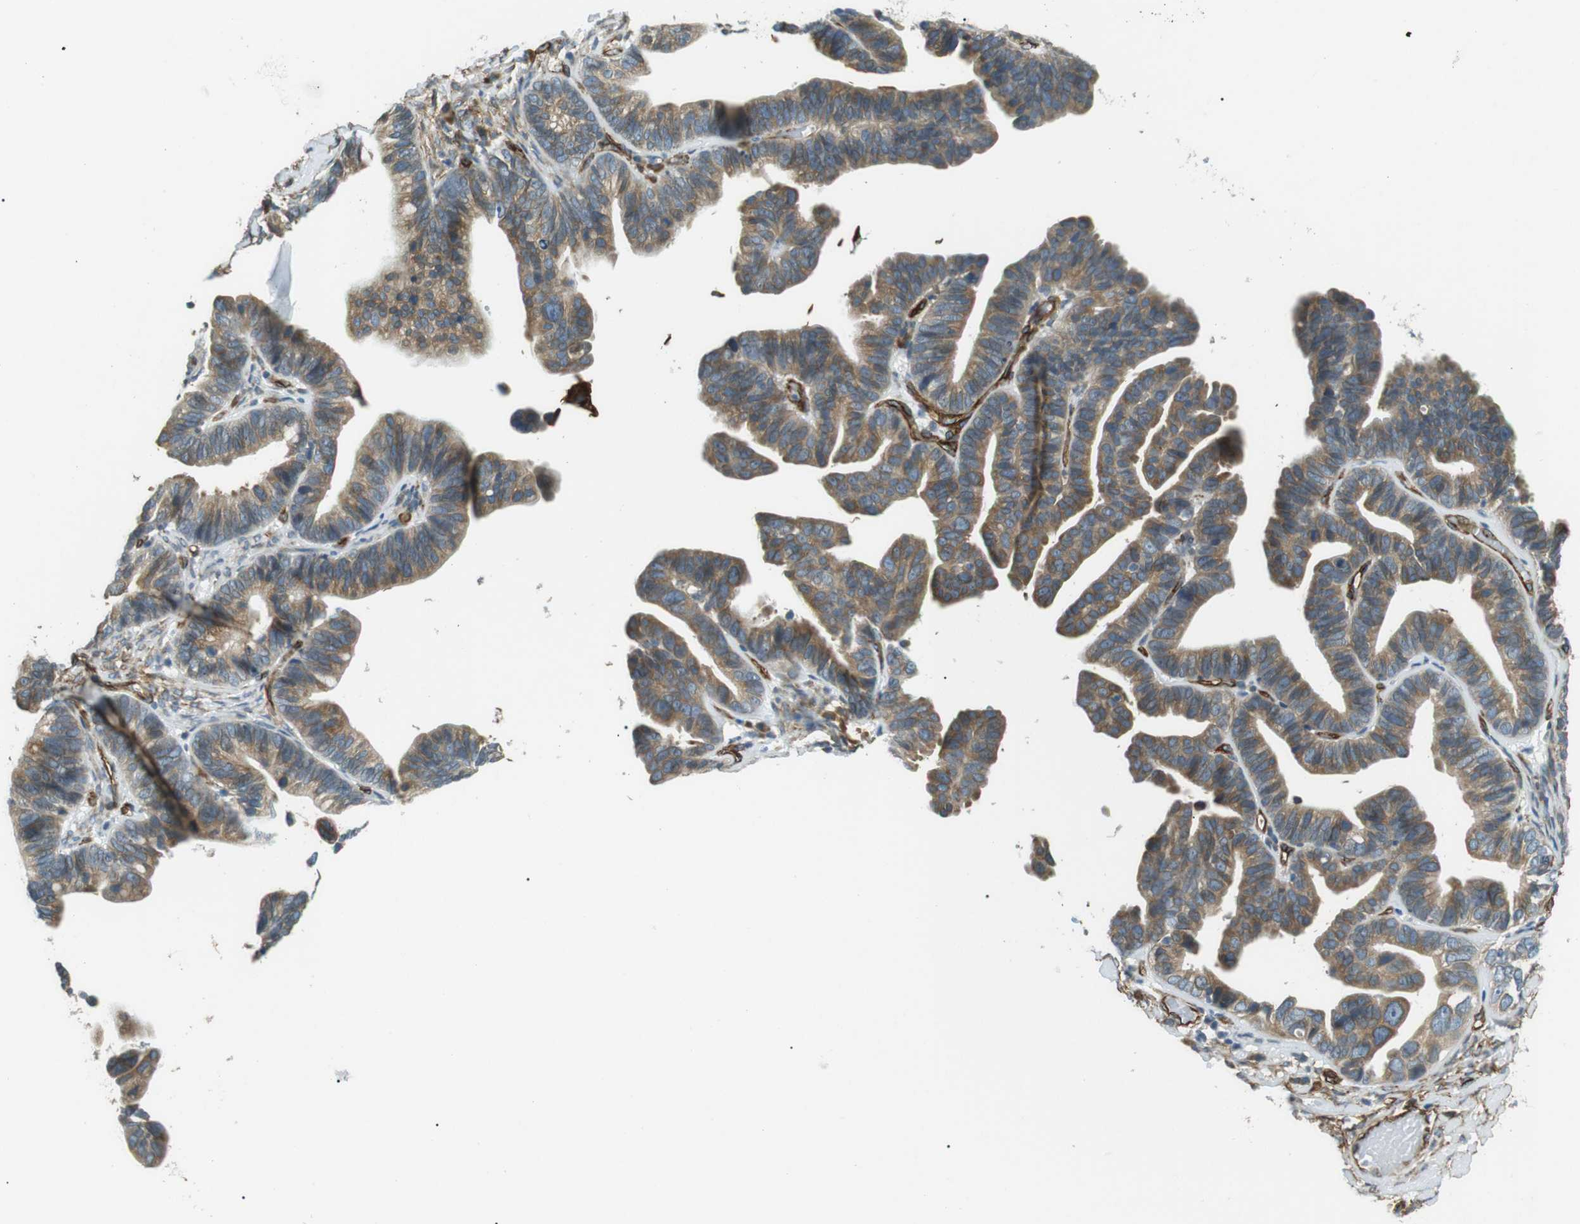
{"staining": {"intensity": "moderate", "quantity": ">75%", "location": "cytoplasmic/membranous"}, "tissue": "ovarian cancer", "cell_type": "Tumor cells", "image_type": "cancer", "snomed": [{"axis": "morphology", "description": "Cystadenocarcinoma, serous, NOS"}, {"axis": "topography", "description": "Ovary"}], "caption": "Immunohistochemical staining of human serous cystadenocarcinoma (ovarian) displays medium levels of moderate cytoplasmic/membranous positivity in approximately >75% of tumor cells.", "gene": "ODR4", "patient": {"sex": "female", "age": 56}}